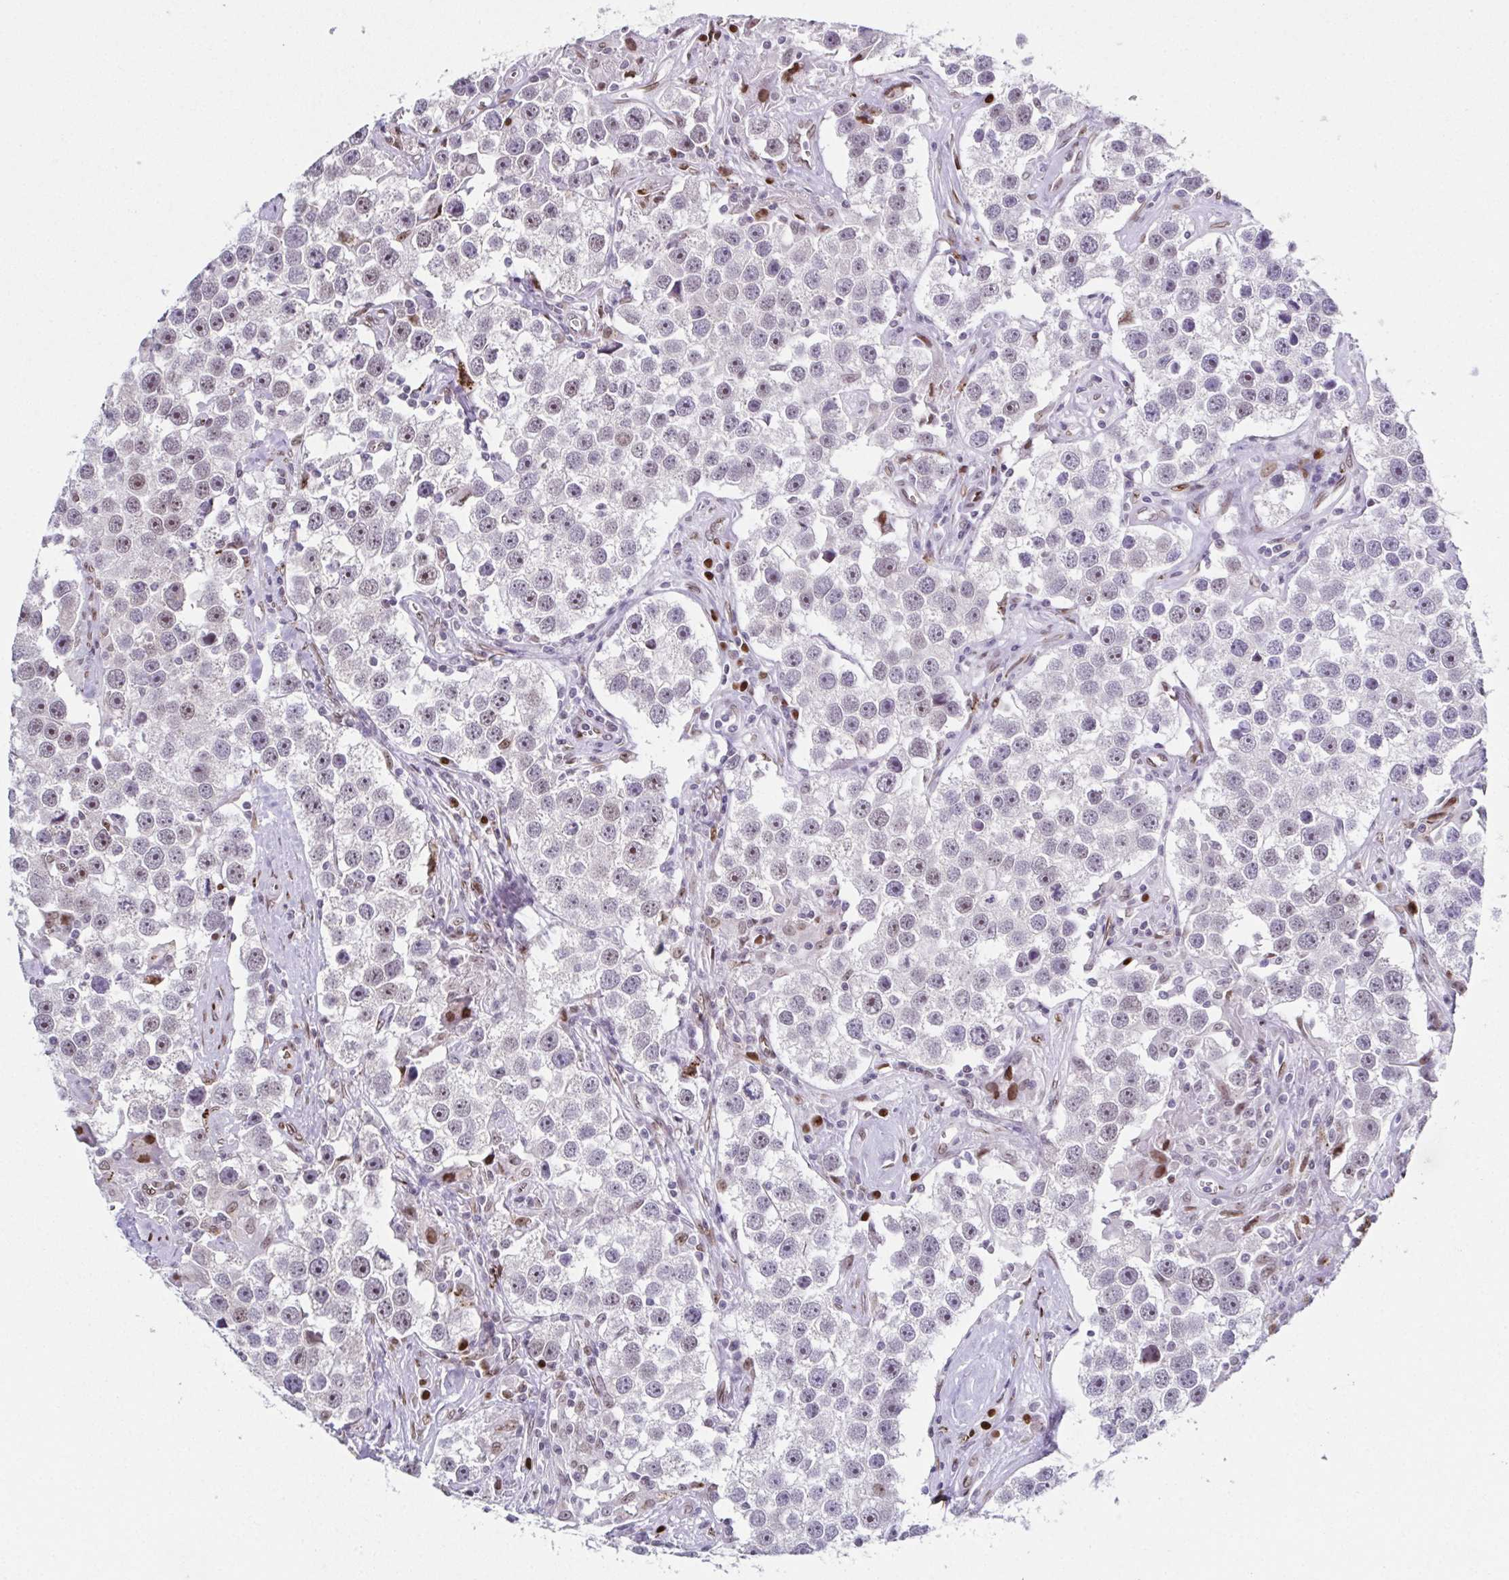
{"staining": {"intensity": "moderate", "quantity": "<25%", "location": "nuclear"}, "tissue": "testis cancer", "cell_type": "Tumor cells", "image_type": "cancer", "snomed": [{"axis": "morphology", "description": "Seminoma, NOS"}, {"axis": "topography", "description": "Testis"}], "caption": "Immunohistochemistry (IHC) image of neoplastic tissue: testis cancer (seminoma) stained using immunohistochemistry displays low levels of moderate protein expression localized specifically in the nuclear of tumor cells, appearing as a nuclear brown color.", "gene": "RB1", "patient": {"sex": "male", "age": 49}}